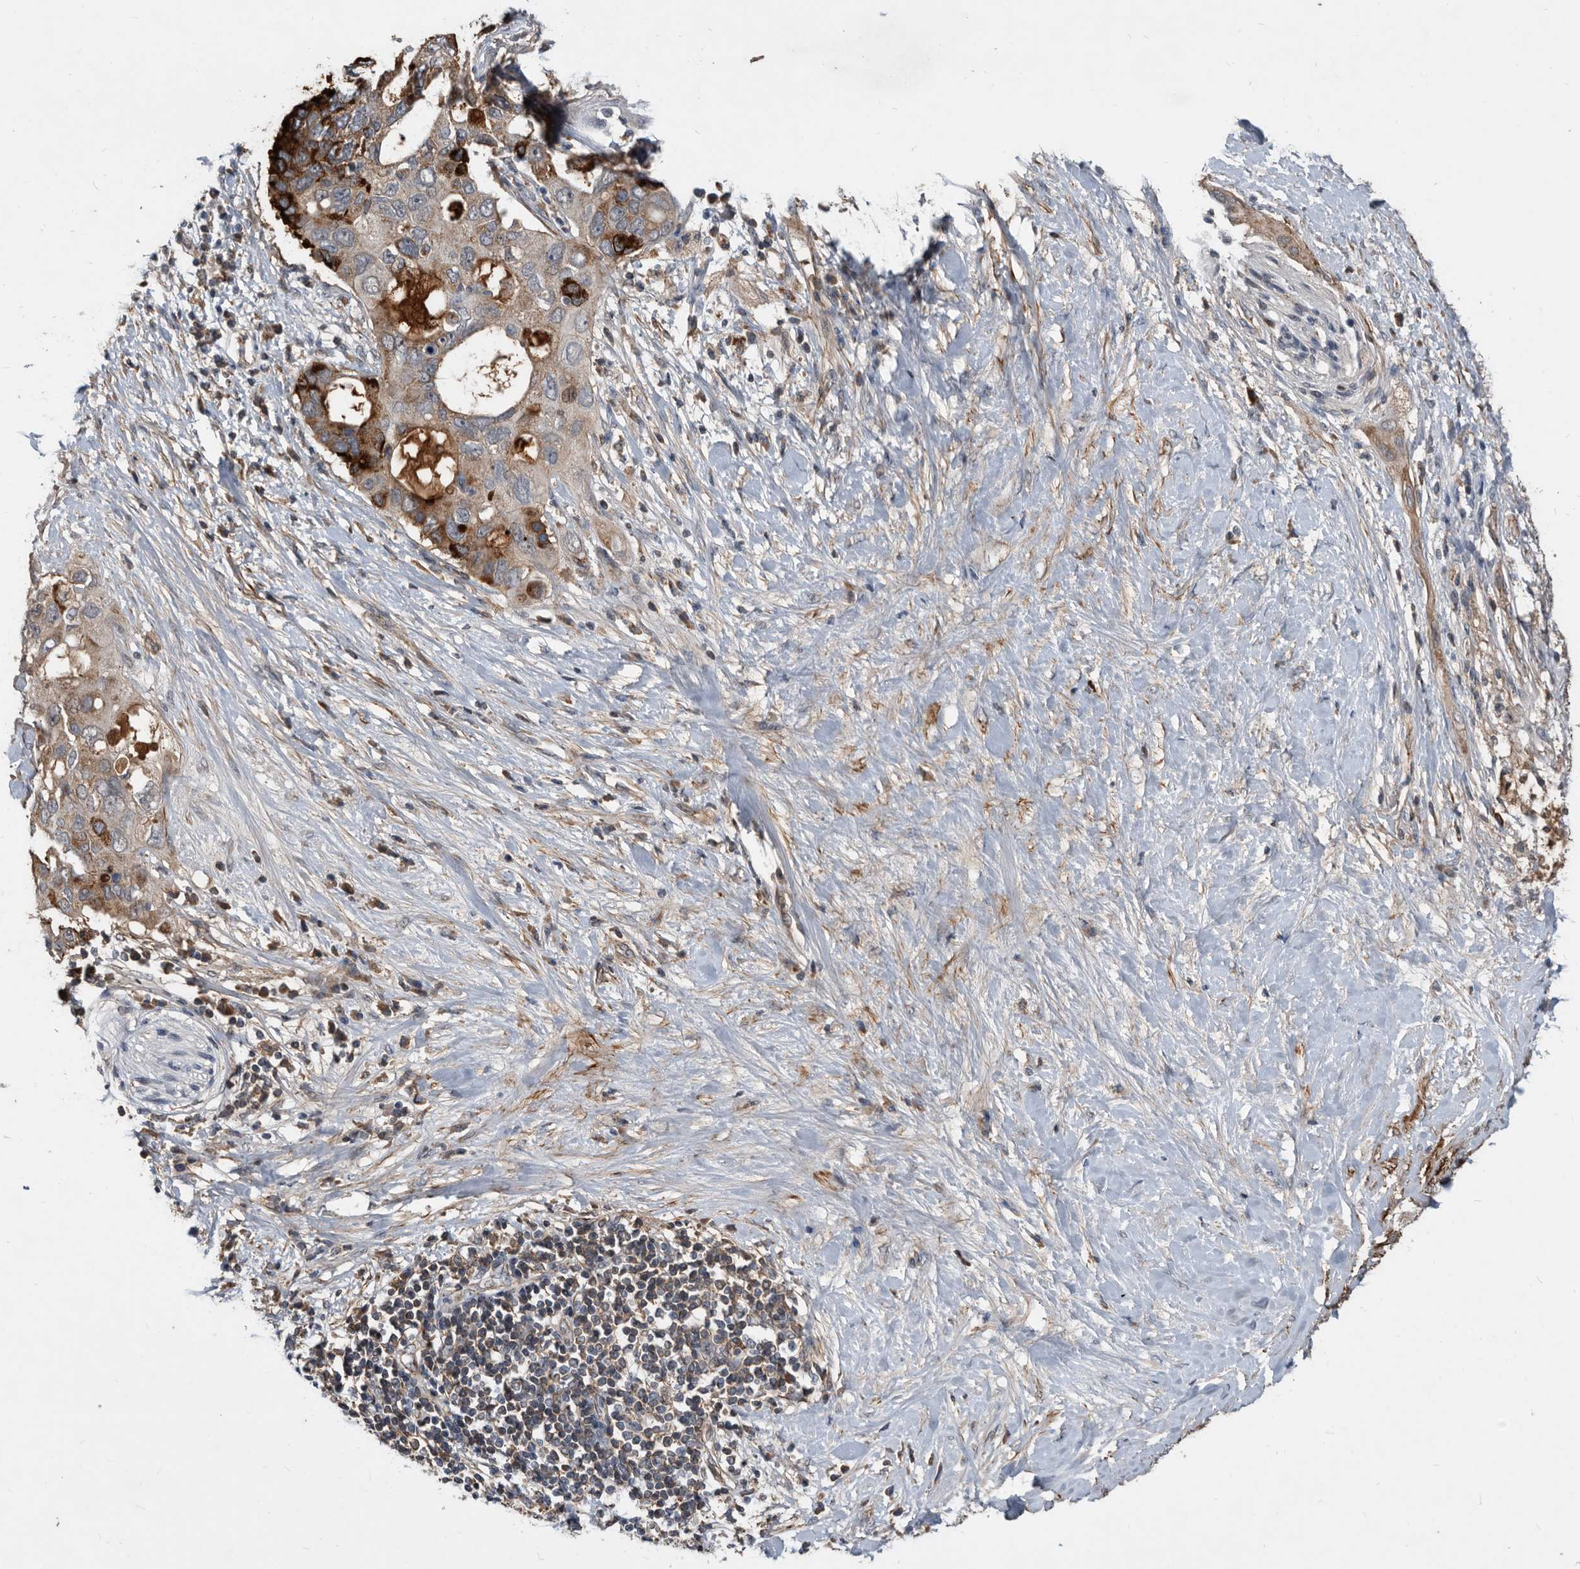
{"staining": {"intensity": "strong", "quantity": "25%-75%", "location": "cytoplasmic/membranous"}, "tissue": "pancreatic cancer", "cell_type": "Tumor cells", "image_type": "cancer", "snomed": [{"axis": "morphology", "description": "Adenocarcinoma, NOS"}, {"axis": "topography", "description": "Pancreas"}], "caption": "Brown immunohistochemical staining in adenocarcinoma (pancreatic) demonstrates strong cytoplasmic/membranous expression in approximately 25%-75% of tumor cells. (DAB (3,3'-diaminobenzidine) IHC with brightfield microscopy, high magnification).", "gene": "PI15", "patient": {"sex": "female", "age": 56}}